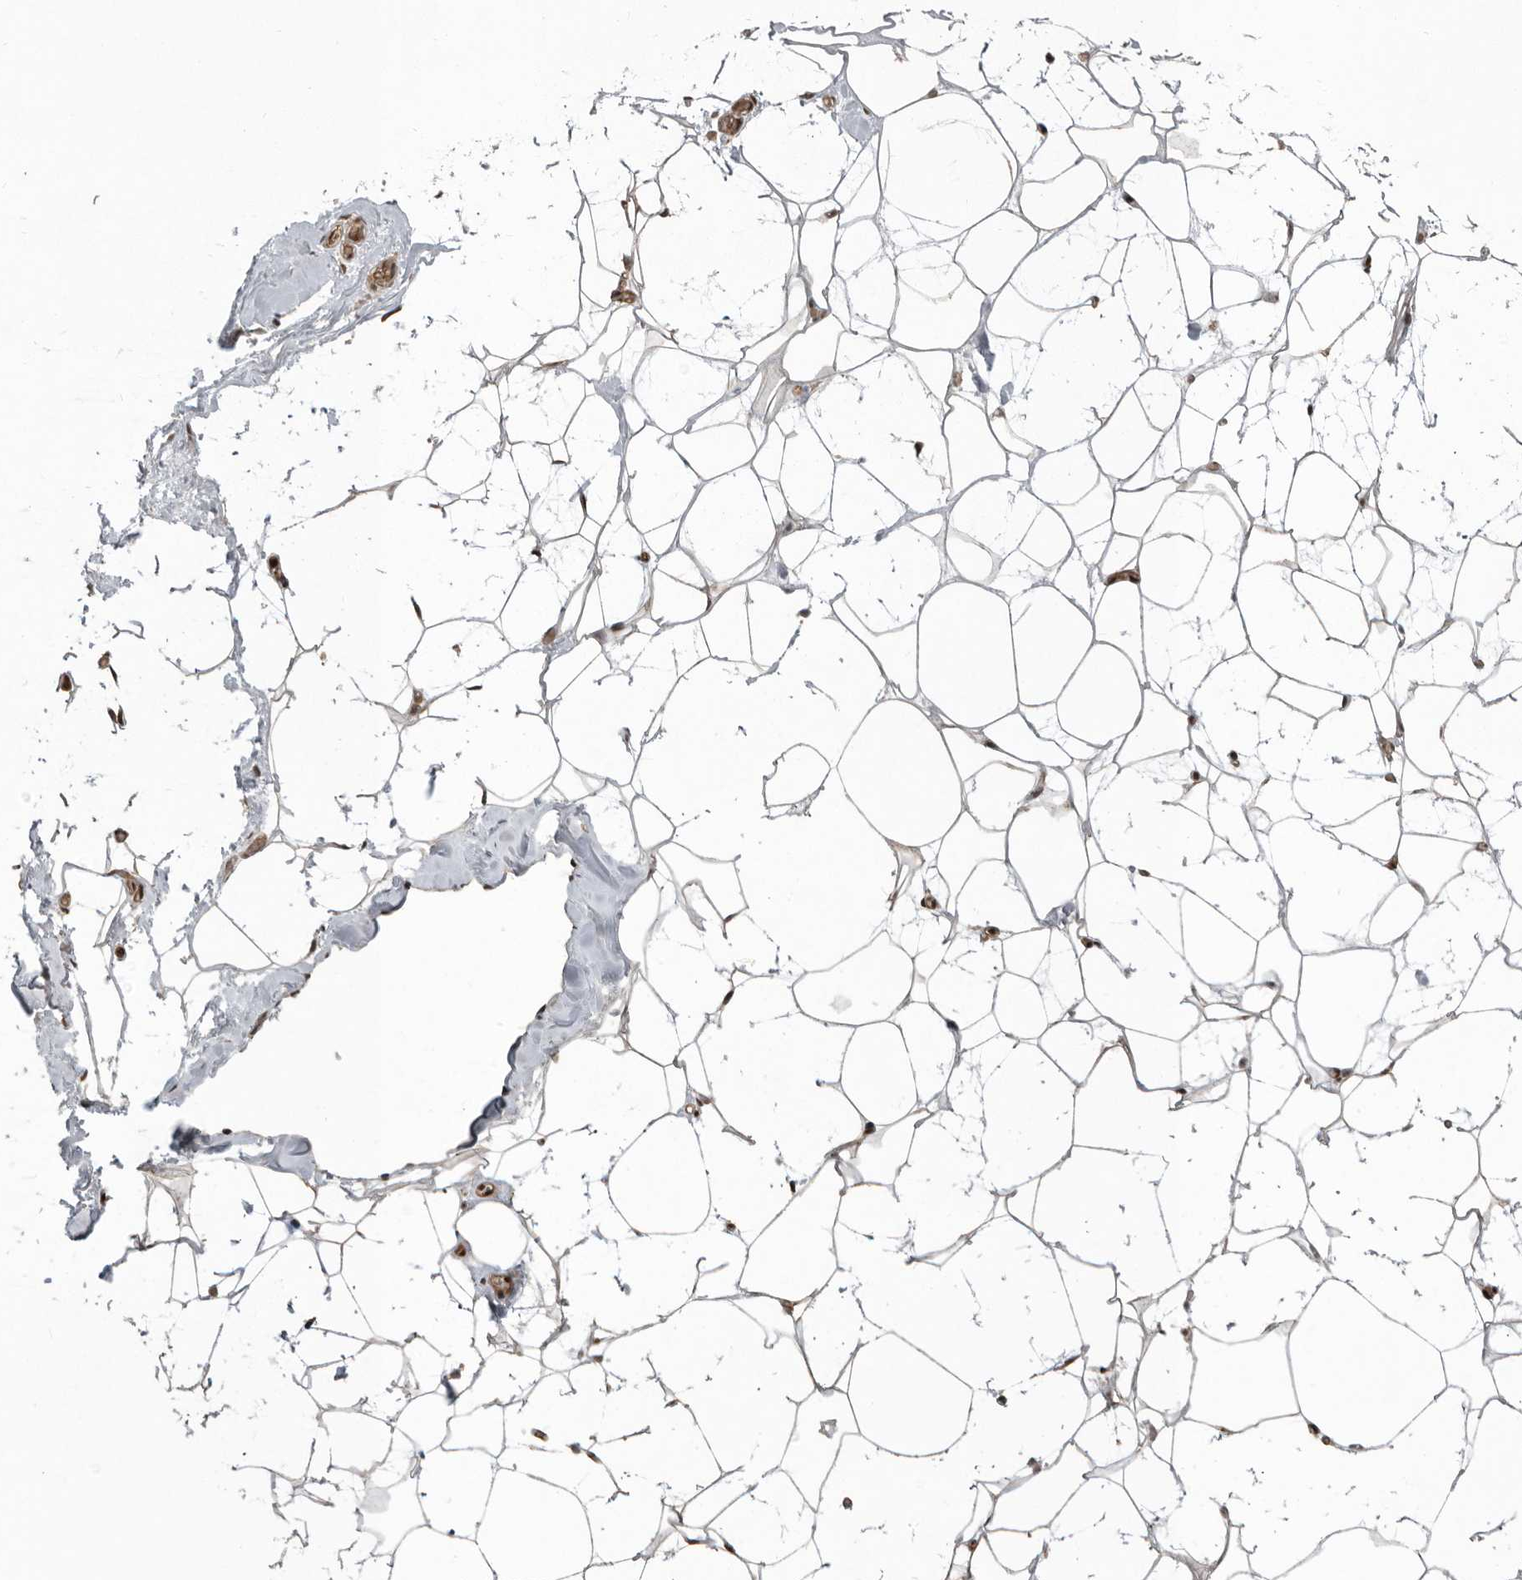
{"staining": {"intensity": "negative", "quantity": "none", "location": "none"}, "tissue": "adipose tissue", "cell_type": "Adipocytes", "image_type": "normal", "snomed": [{"axis": "morphology", "description": "Normal tissue, NOS"}, {"axis": "morphology", "description": "Fibrosis, NOS"}, {"axis": "topography", "description": "Breast"}, {"axis": "topography", "description": "Adipose tissue"}], "caption": "The micrograph shows no staining of adipocytes in unremarkable adipose tissue.", "gene": "RABIF", "patient": {"sex": "female", "age": 39}}